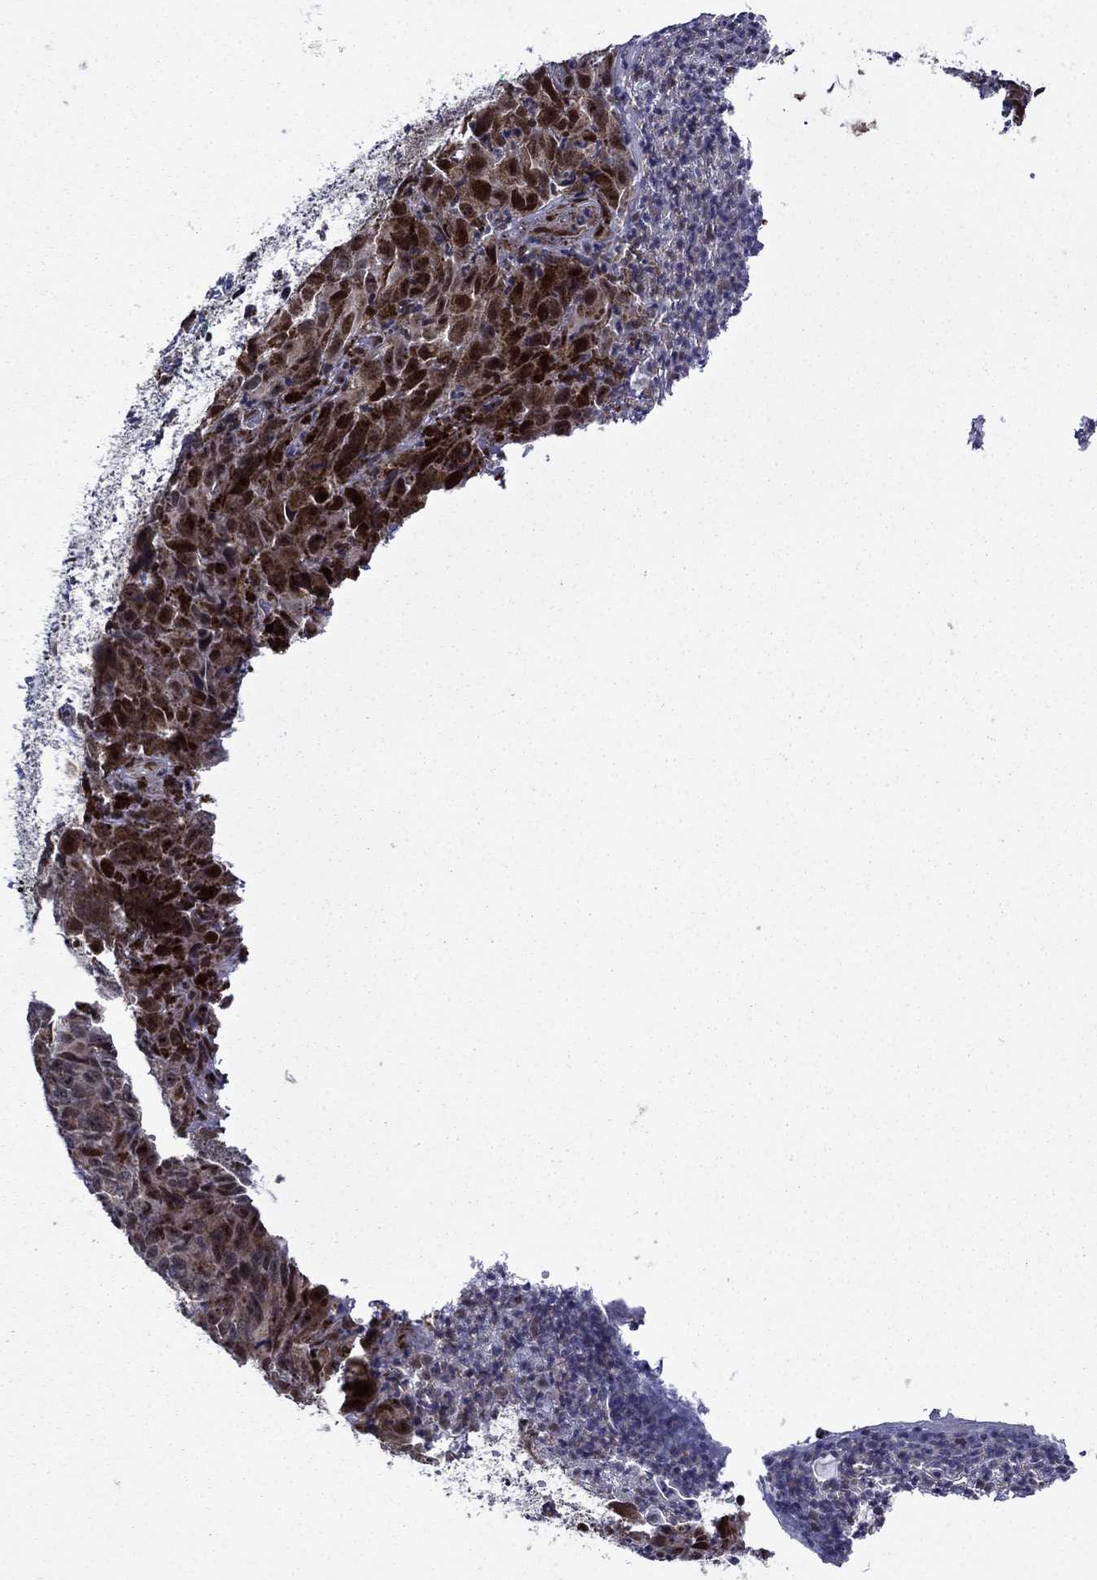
{"staining": {"intensity": "strong", "quantity": ">75%", "location": "cytoplasmic/membranous,nuclear"}, "tissue": "melanoma", "cell_type": "Tumor cells", "image_type": "cancer", "snomed": [{"axis": "morphology", "description": "Malignant melanoma, NOS"}, {"axis": "topography", "description": "Vulva, labia, clitoris and Bartholin´s gland, NO"}], "caption": "Tumor cells show high levels of strong cytoplasmic/membranous and nuclear positivity in about >75% of cells in melanoma. (Brightfield microscopy of DAB IHC at high magnification).", "gene": "SURF2", "patient": {"sex": "female", "age": 75}}